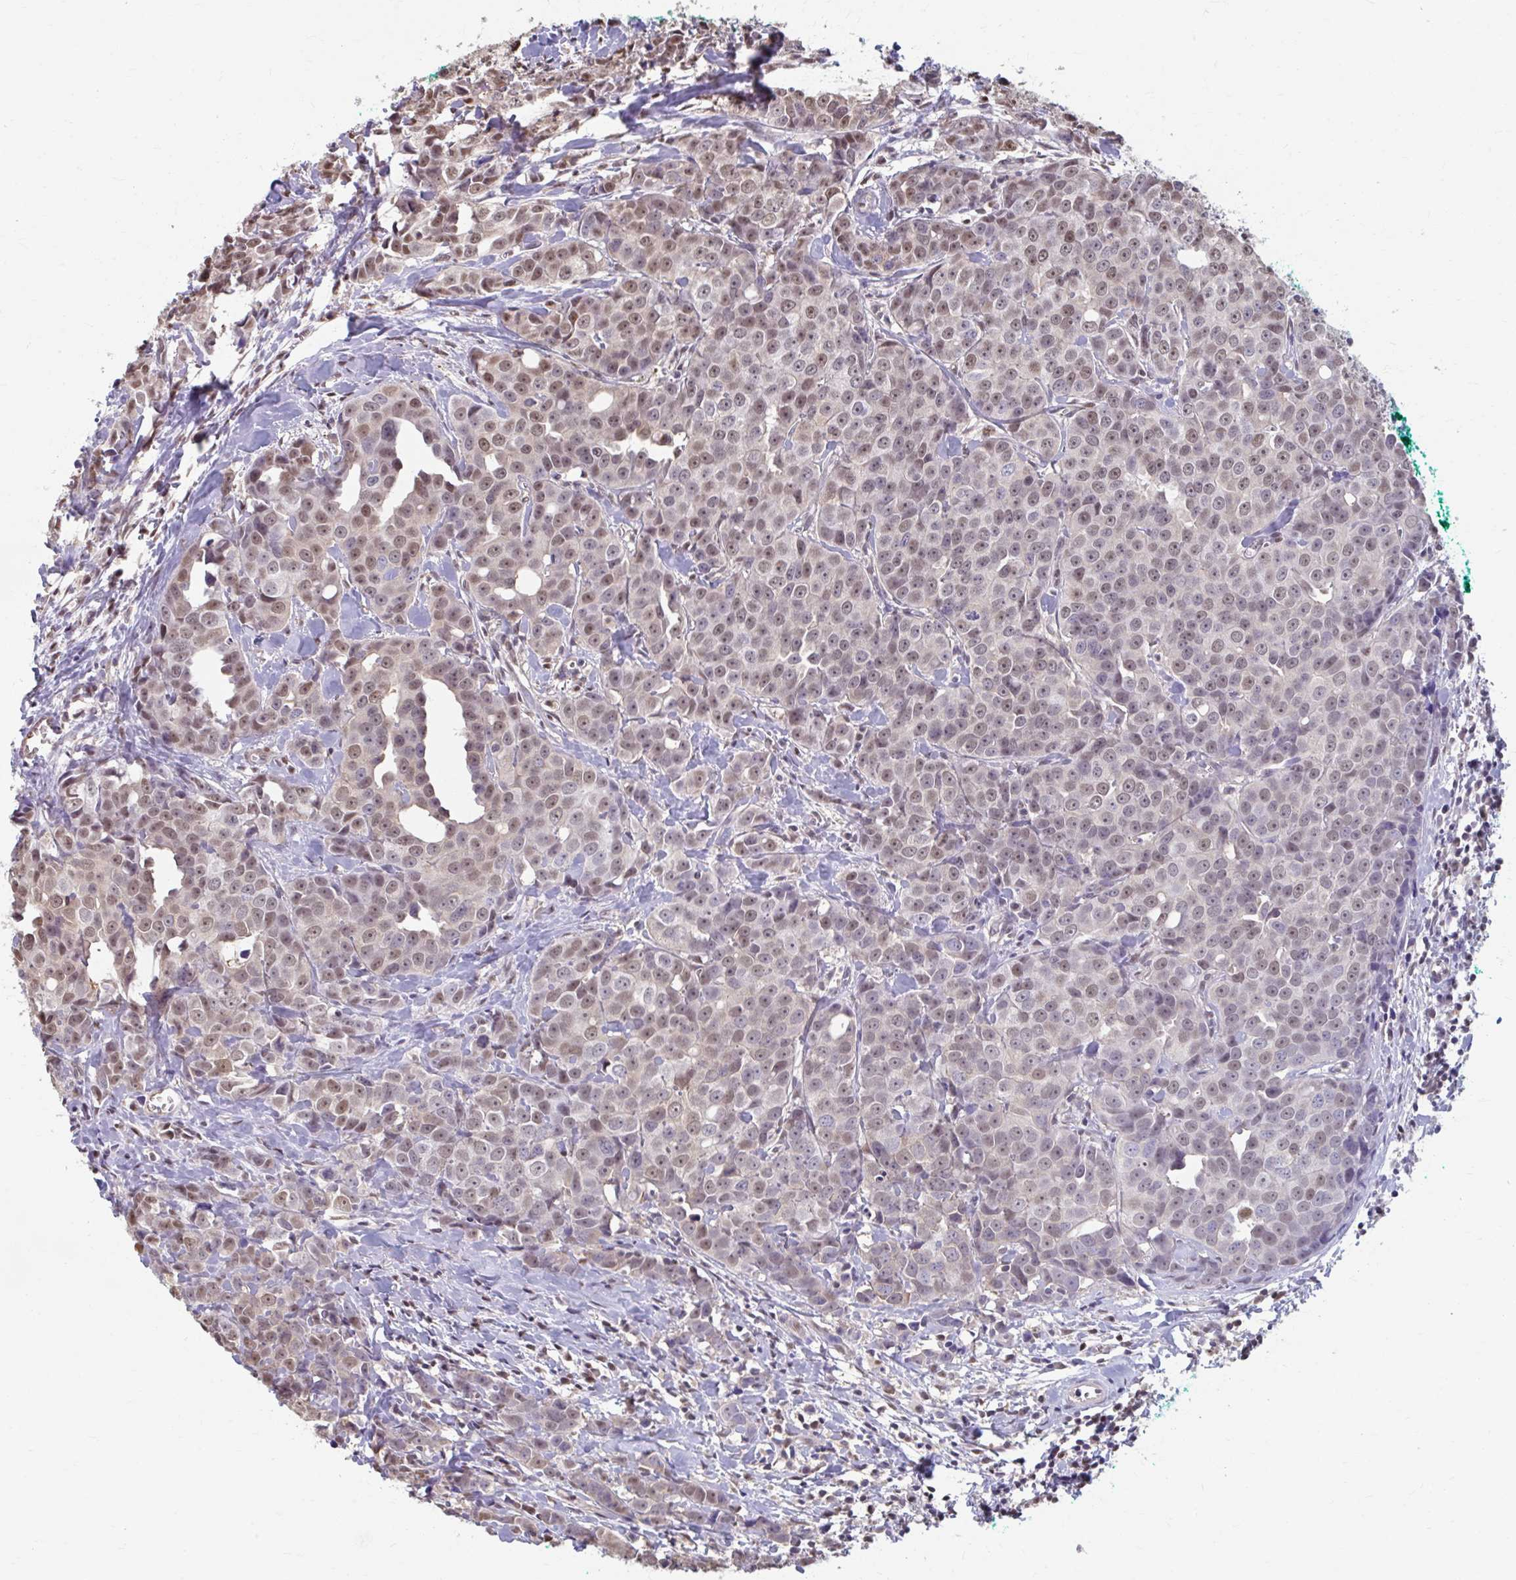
{"staining": {"intensity": "weak", "quantity": "25%-75%", "location": "nuclear"}, "tissue": "breast cancer", "cell_type": "Tumor cells", "image_type": "cancer", "snomed": [{"axis": "morphology", "description": "Duct carcinoma"}, {"axis": "topography", "description": "Breast"}], "caption": "Immunohistochemistry (DAB) staining of infiltrating ductal carcinoma (breast) shows weak nuclear protein staining in approximately 25%-75% of tumor cells.", "gene": "ING4", "patient": {"sex": "female", "age": 80}}